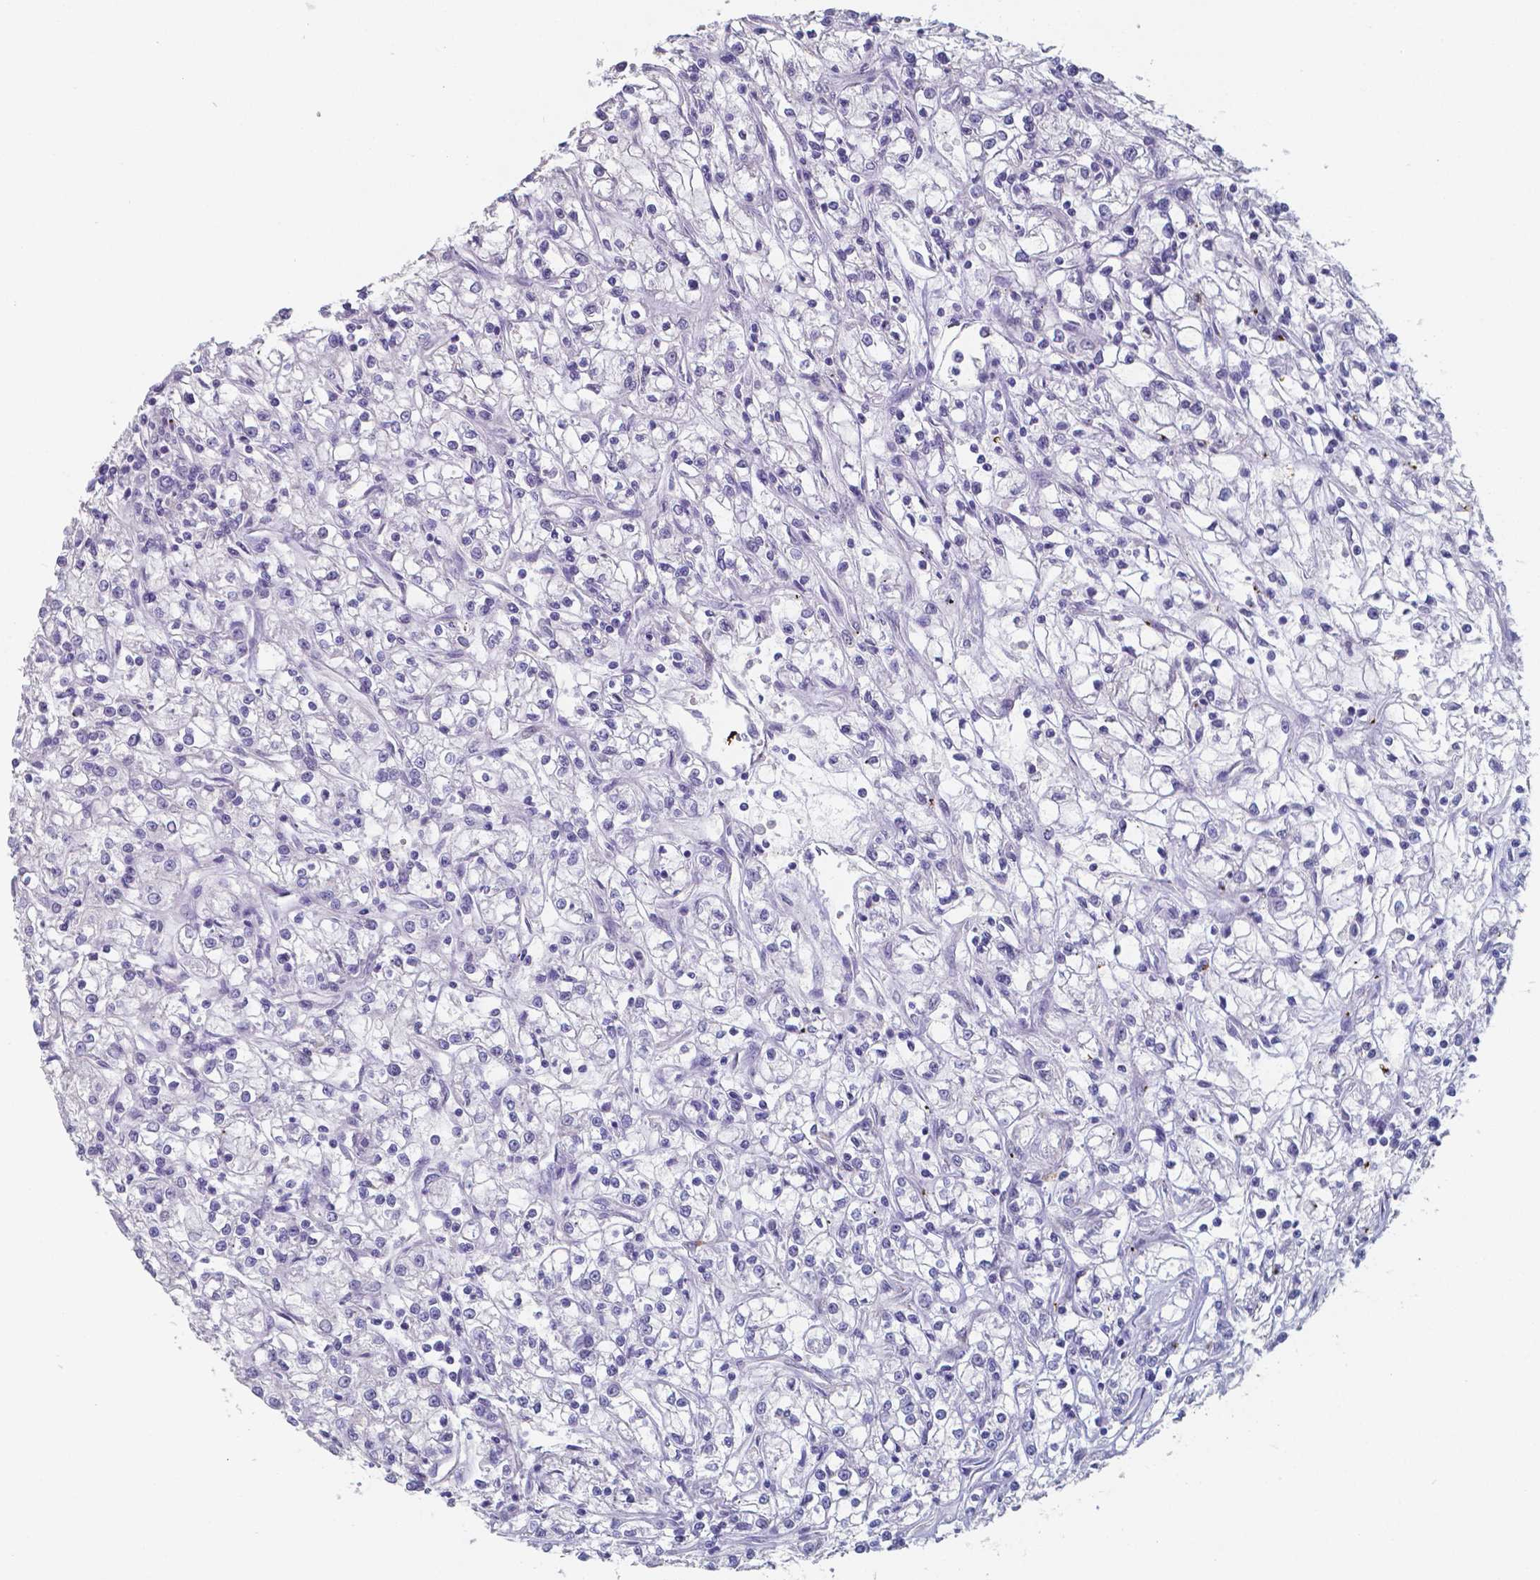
{"staining": {"intensity": "negative", "quantity": "none", "location": "none"}, "tissue": "renal cancer", "cell_type": "Tumor cells", "image_type": "cancer", "snomed": [{"axis": "morphology", "description": "Adenocarcinoma, NOS"}, {"axis": "topography", "description": "Kidney"}], "caption": "This is an immunohistochemistry micrograph of human renal adenocarcinoma. There is no staining in tumor cells.", "gene": "PLA2R1", "patient": {"sex": "female", "age": 59}}